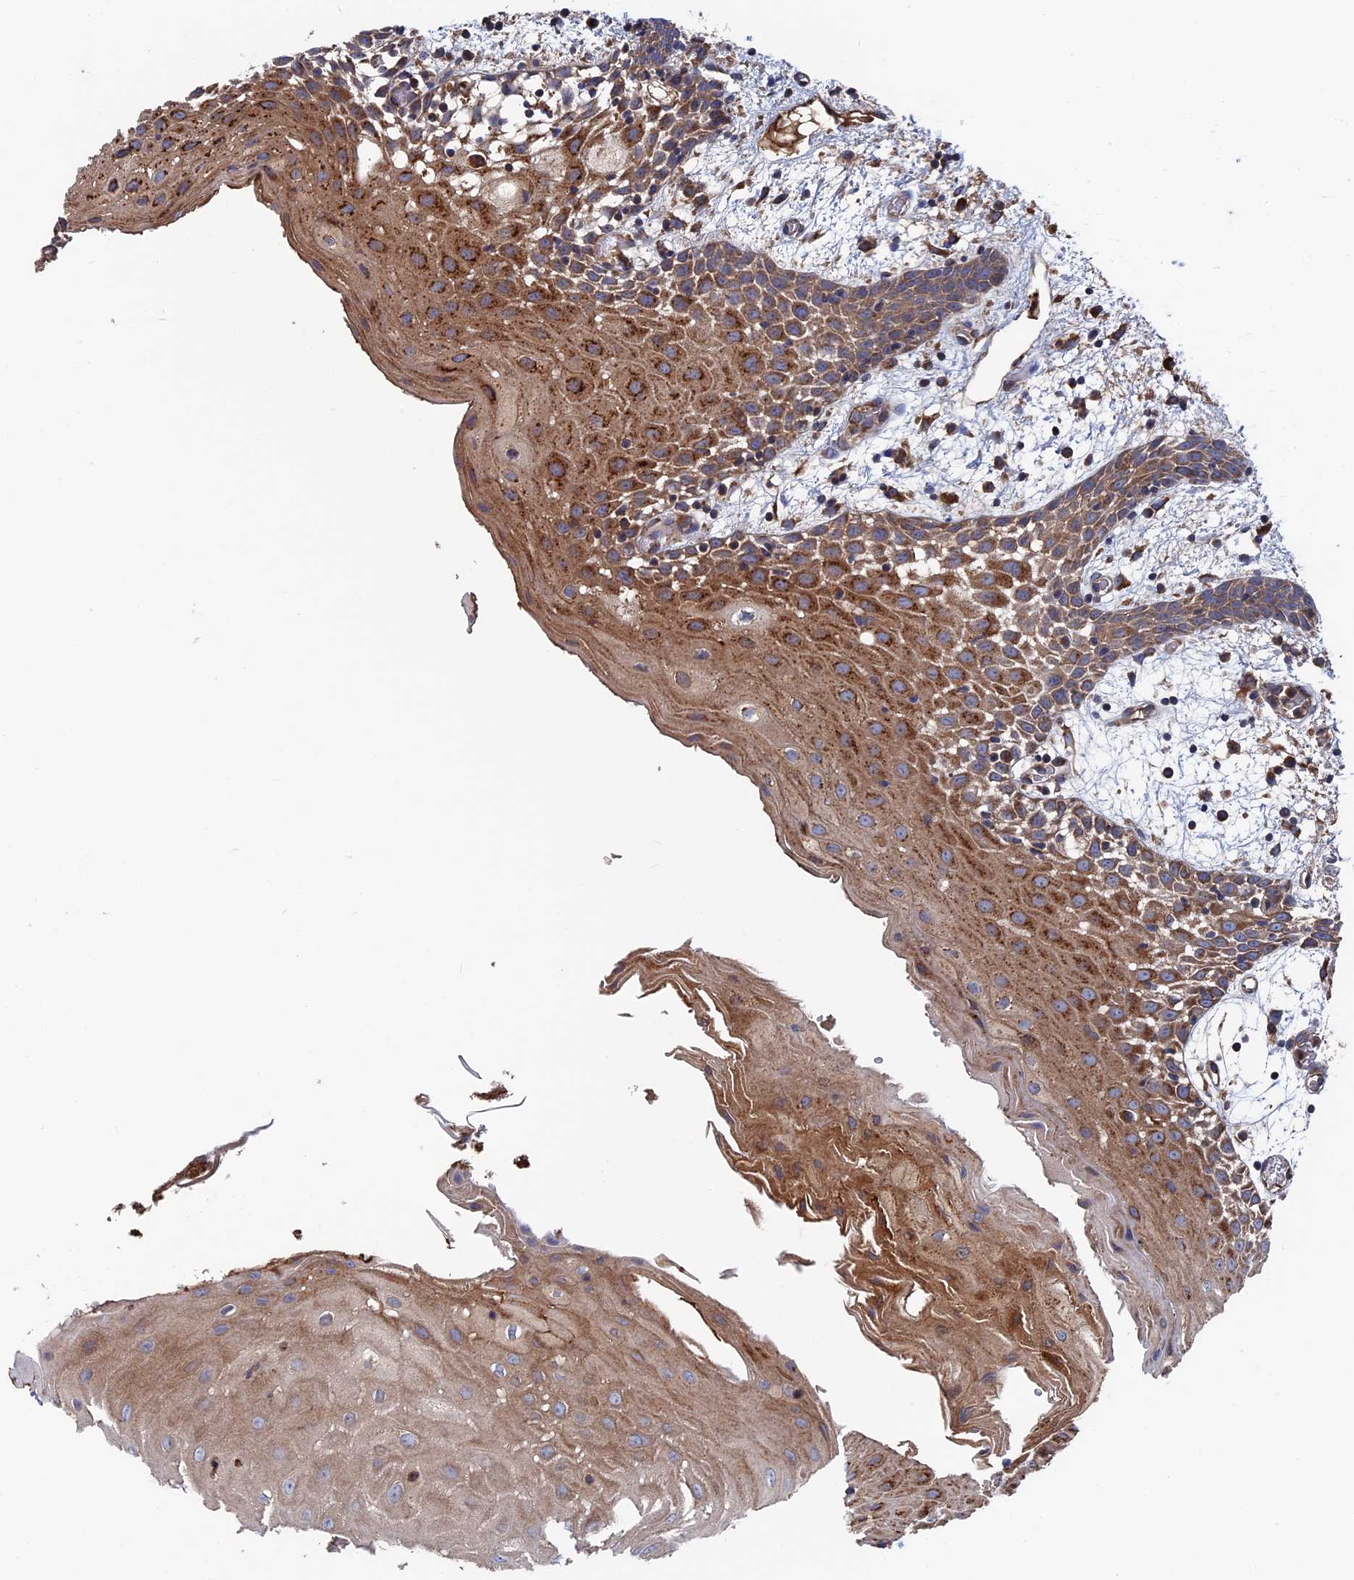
{"staining": {"intensity": "moderate", "quantity": ">75%", "location": "cytoplasmic/membranous"}, "tissue": "oral mucosa", "cell_type": "Squamous epithelial cells", "image_type": "normal", "snomed": [{"axis": "morphology", "description": "Normal tissue, NOS"}, {"axis": "topography", "description": "Skeletal muscle"}, {"axis": "topography", "description": "Oral tissue"}, {"axis": "topography", "description": "Salivary gland"}, {"axis": "topography", "description": "Peripheral nerve tissue"}], "caption": "Protein staining reveals moderate cytoplasmic/membranous positivity in about >75% of squamous epithelial cells in benign oral mucosa. The staining was performed using DAB to visualize the protein expression in brown, while the nuclei were stained in blue with hematoxylin (Magnification: 20x).", "gene": "DNAJC3", "patient": {"sex": "male", "age": 54}}